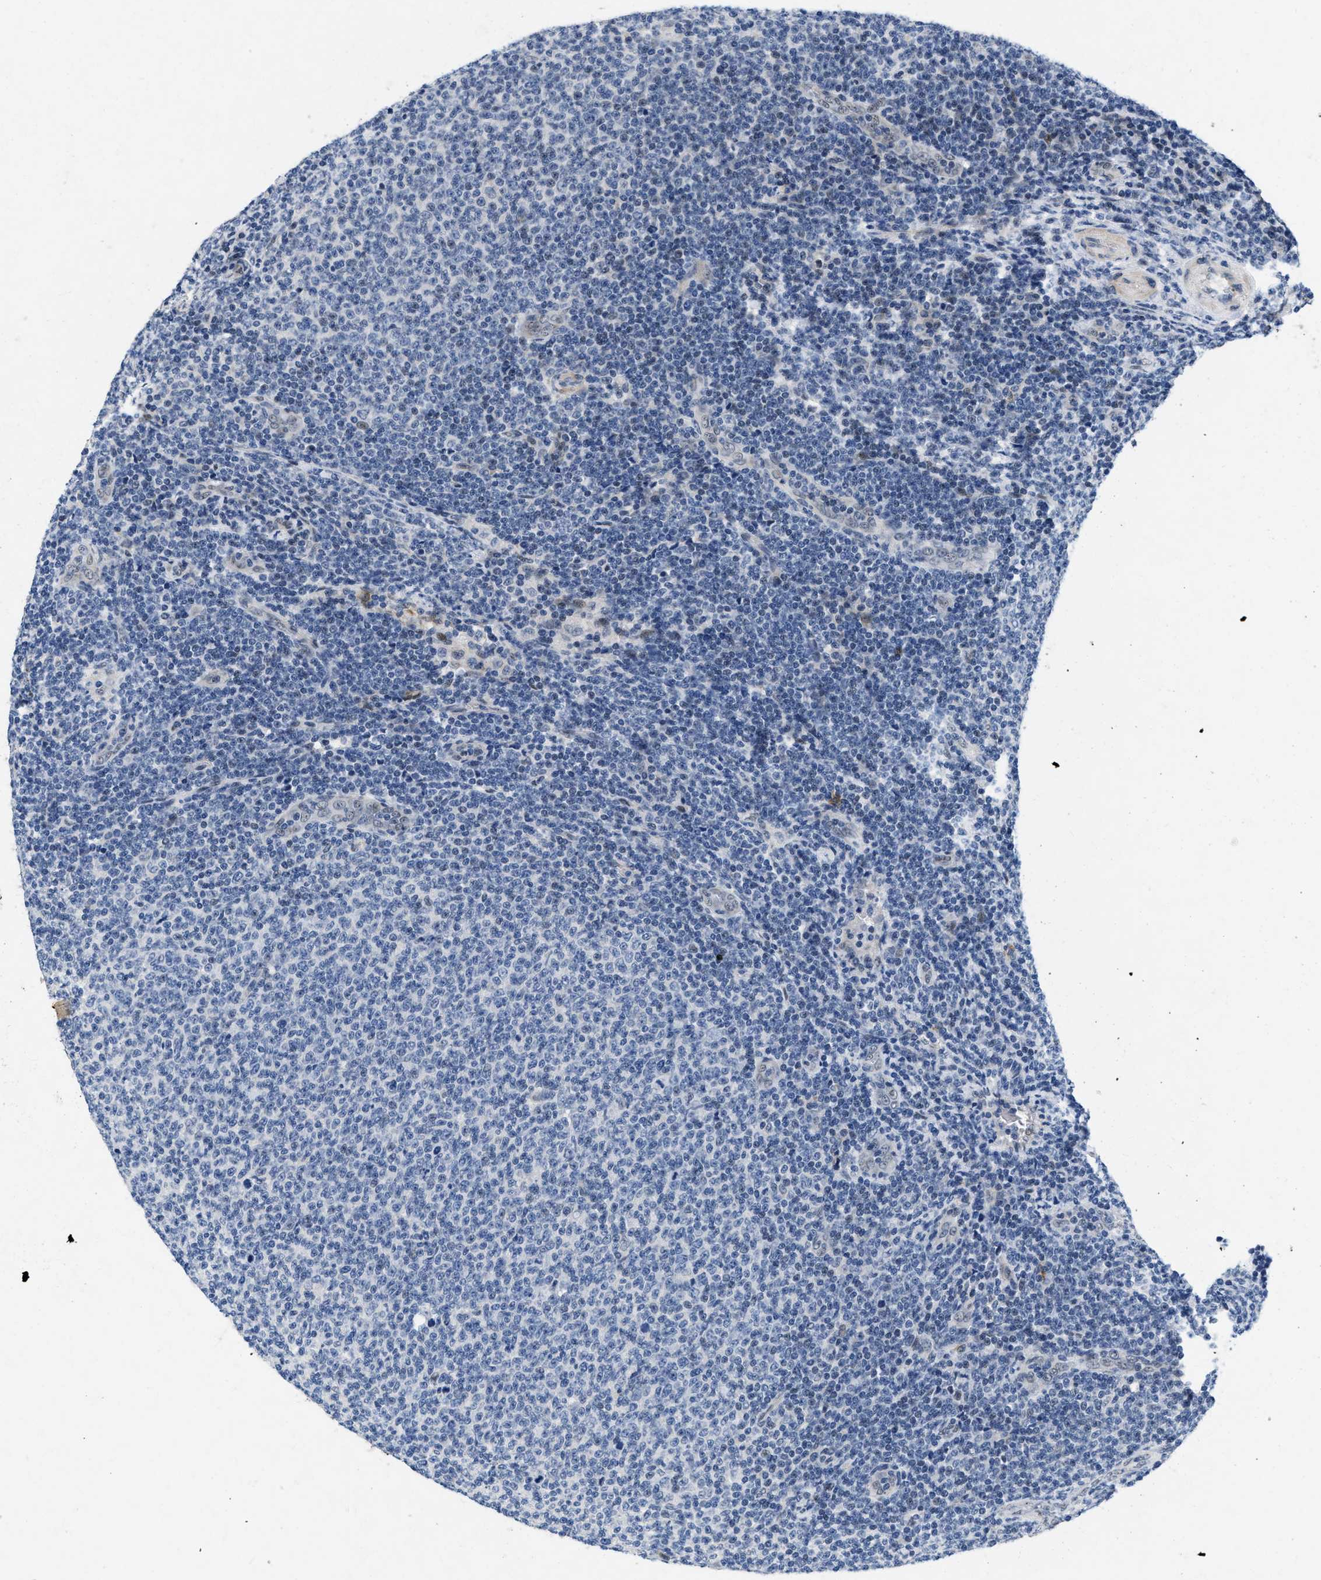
{"staining": {"intensity": "negative", "quantity": "none", "location": "none"}, "tissue": "lymphoma", "cell_type": "Tumor cells", "image_type": "cancer", "snomed": [{"axis": "morphology", "description": "Malignant lymphoma, non-Hodgkin's type, Low grade"}, {"axis": "topography", "description": "Lymph node"}], "caption": "Lymphoma was stained to show a protein in brown. There is no significant expression in tumor cells.", "gene": "VIP", "patient": {"sex": "male", "age": 66}}